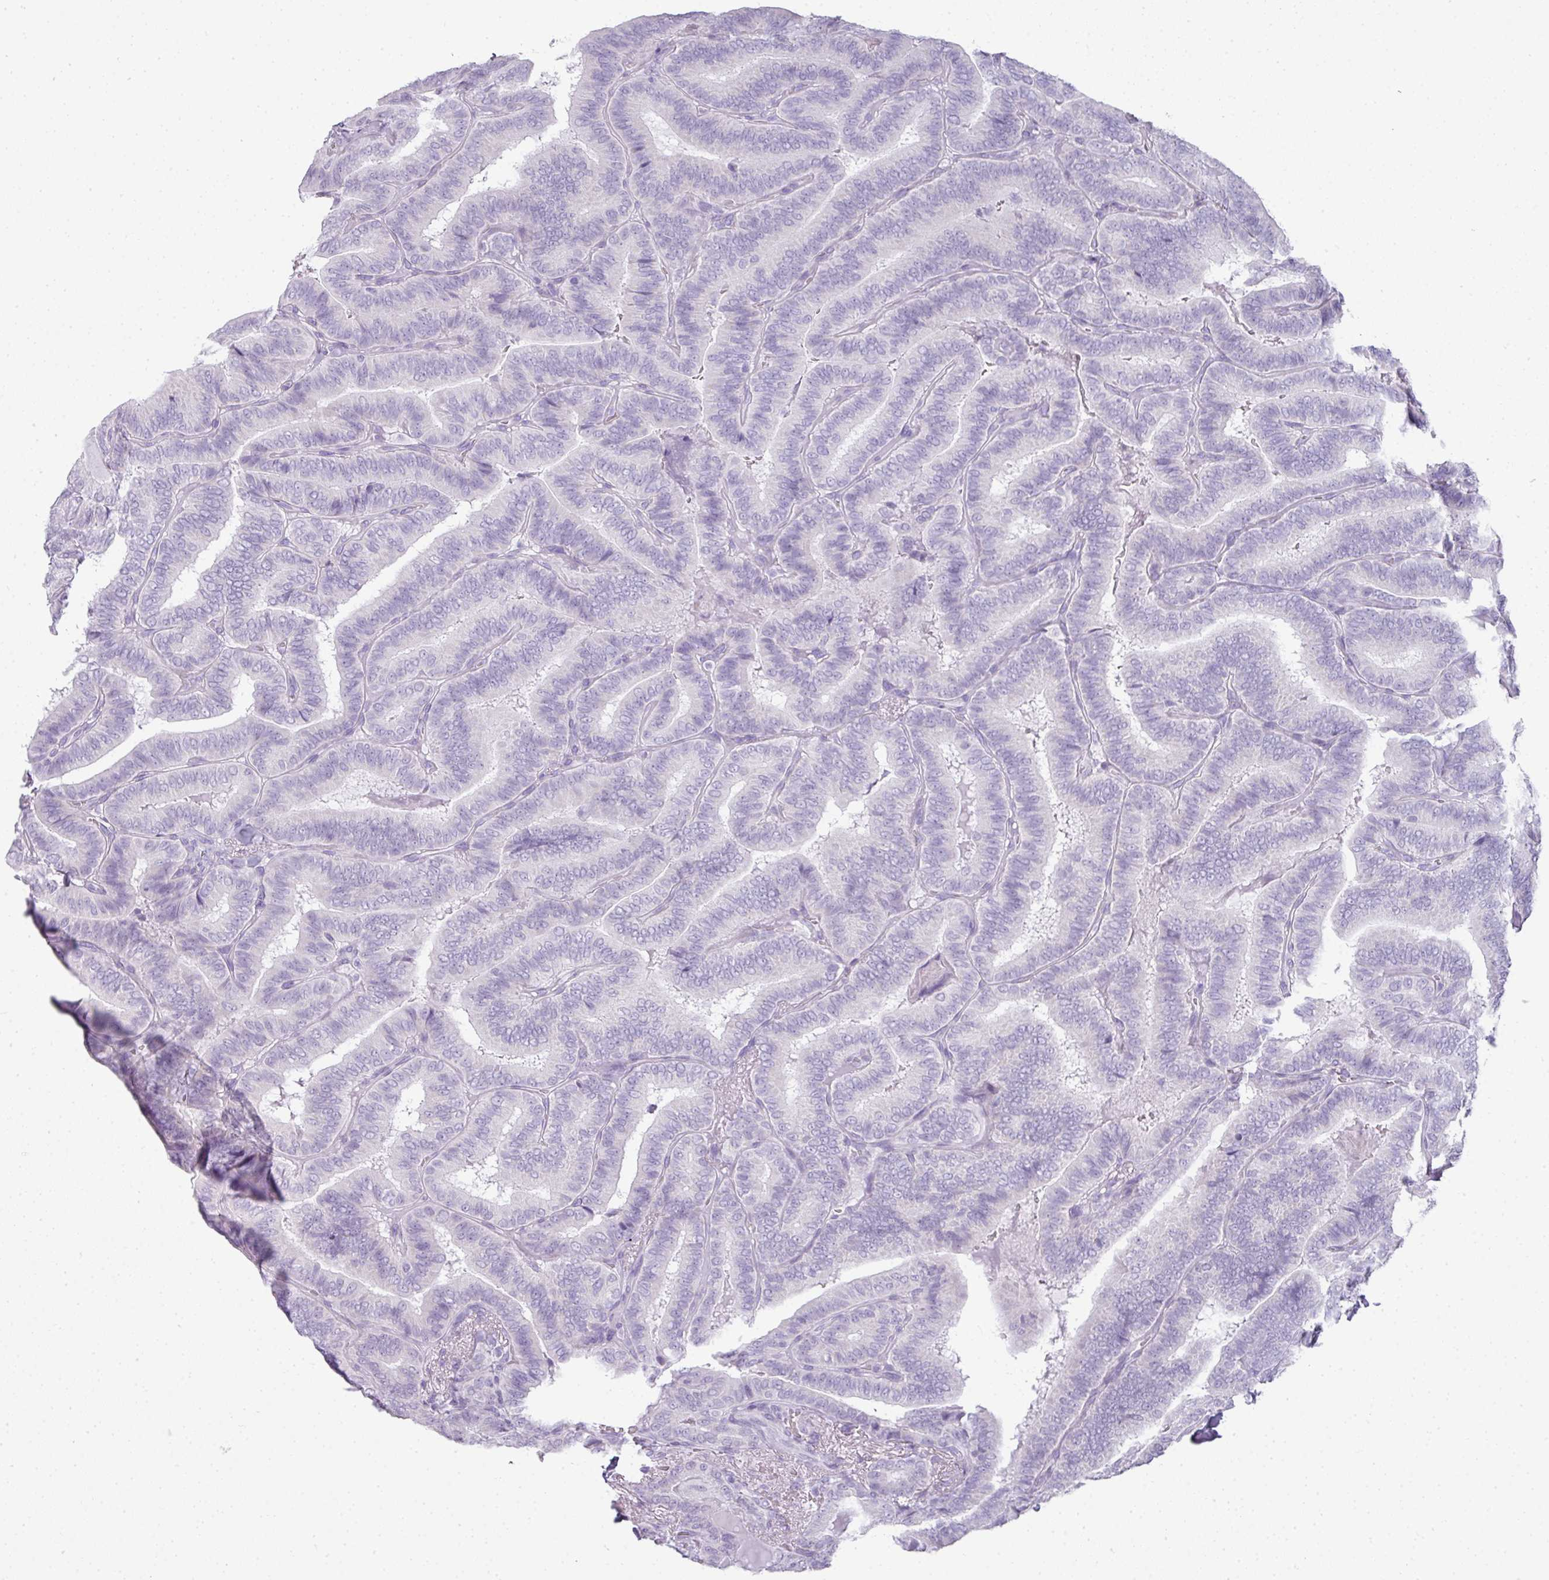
{"staining": {"intensity": "negative", "quantity": "none", "location": "none"}, "tissue": "thyroid cancer", "cell_type": "Tumor cells", "image_type": "cancer", "snomed": [{"axis": "morphology", "description": "Papillary adenocarcinoma, NOS"}, {"axis": "topography", "description": "Thyroid gland"}], "caption": "This is an immunohistochemistry (IHC) micrograph of thyroid papillary adenocarcinoma. There is no positivity in tumor cells.", "gene": "RBMY1F", "patient": {"sex": "male", "age": 61}}